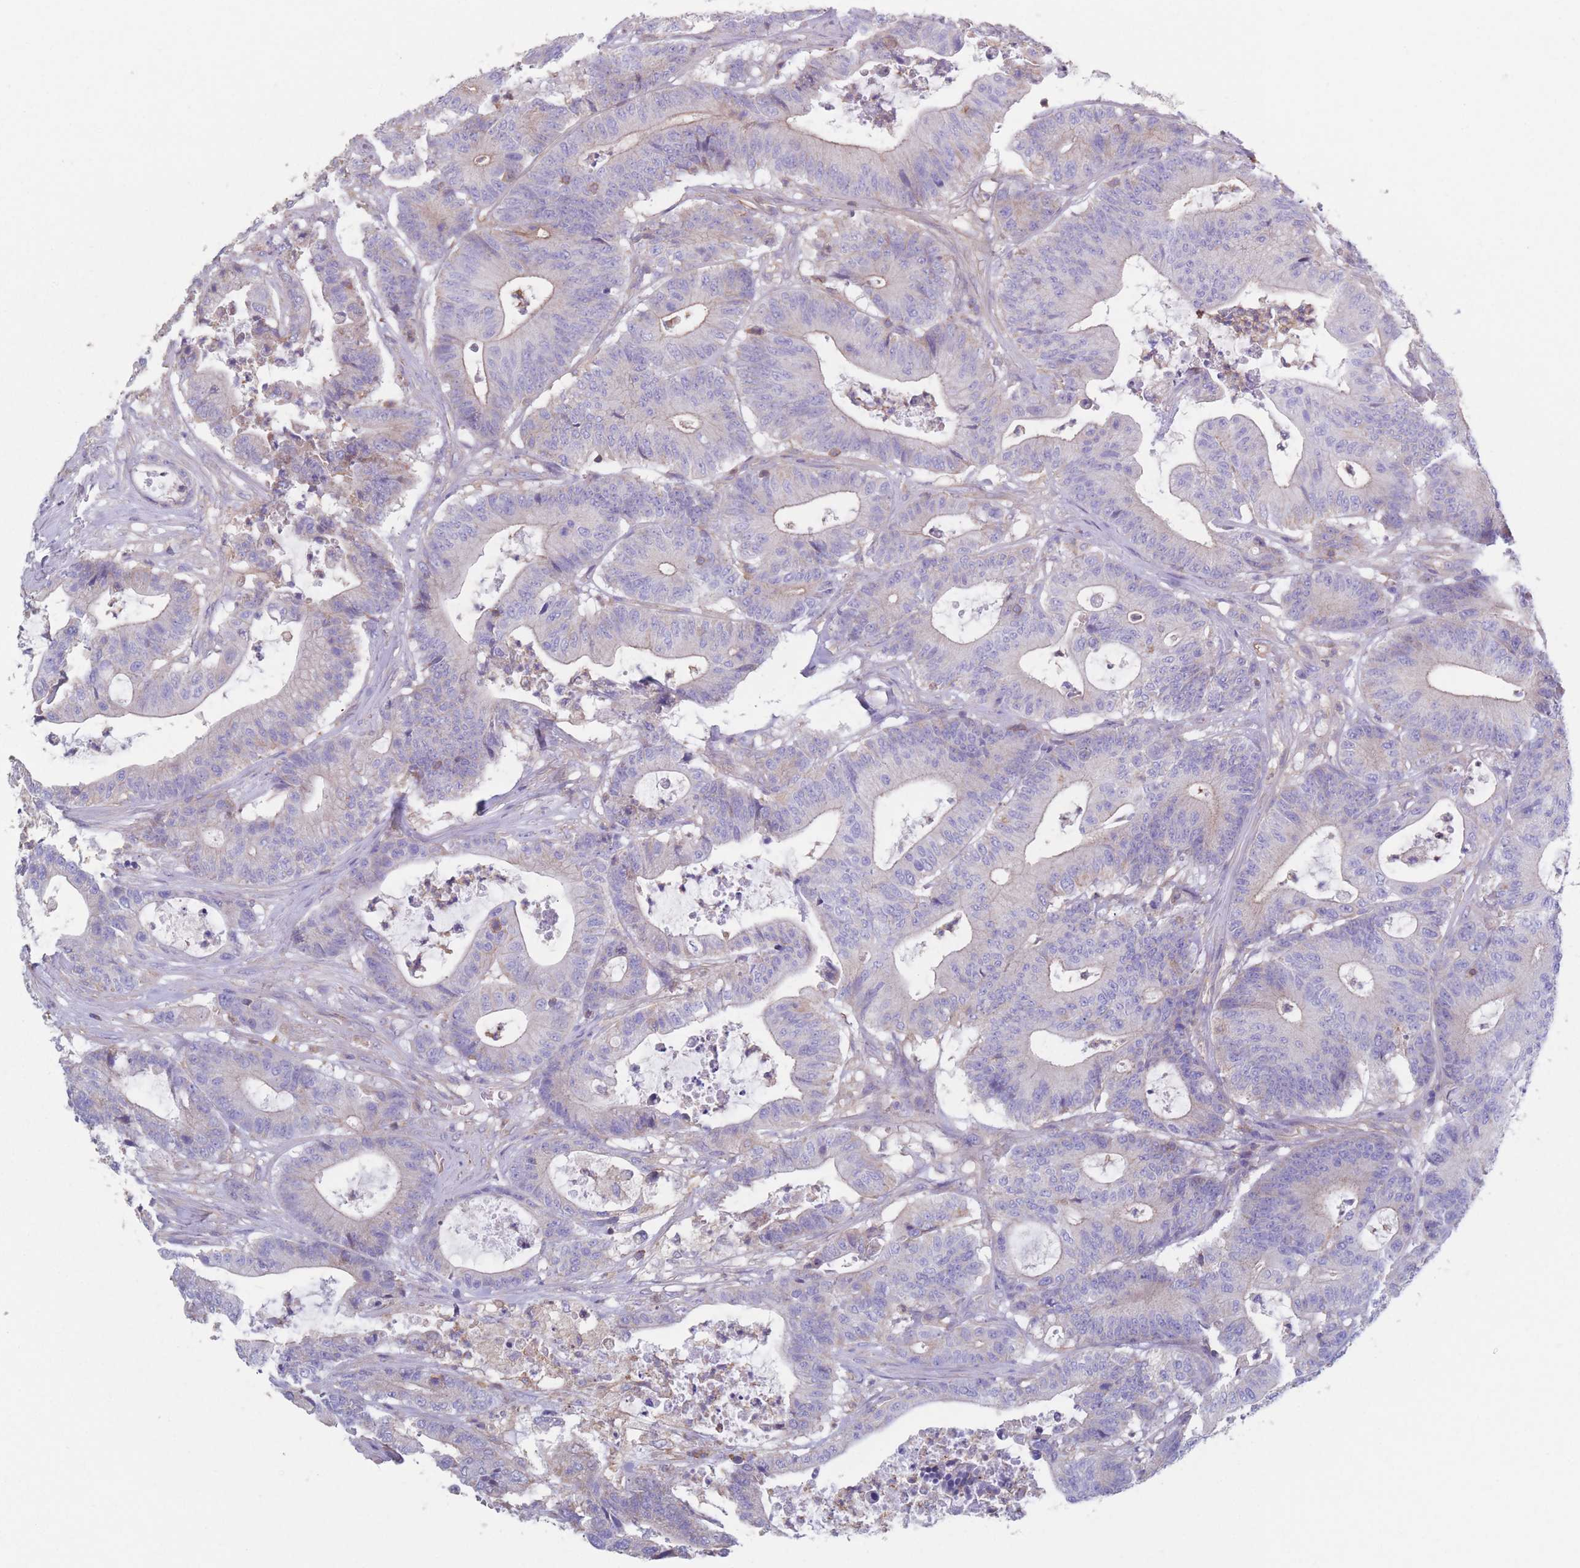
{"staining": {"intensity": "weak", "quantity": "<25%", "location": "cytoplasmic/membranous"}, "tissue": "colorectal cancer", "cell_type": "Tumor cells", "image_type": "cancer", "snomed": [{"axis": "morphology", "description": "Adenocarcinoma, NOS"}, {"axis": "topography", "description": "Colon"}], "caption": "Immunohistochemistry photomicrograph of neoplastic tissue: colorectal cancer (adenocarcinoma) stained with DAB exhibits no significant protein positivity in tumor cells. (DAB immunohistochemistry with hematoxylin counter stain).", "gene": "ADH1A", "patient": {"sex": "female", "age": 84}}